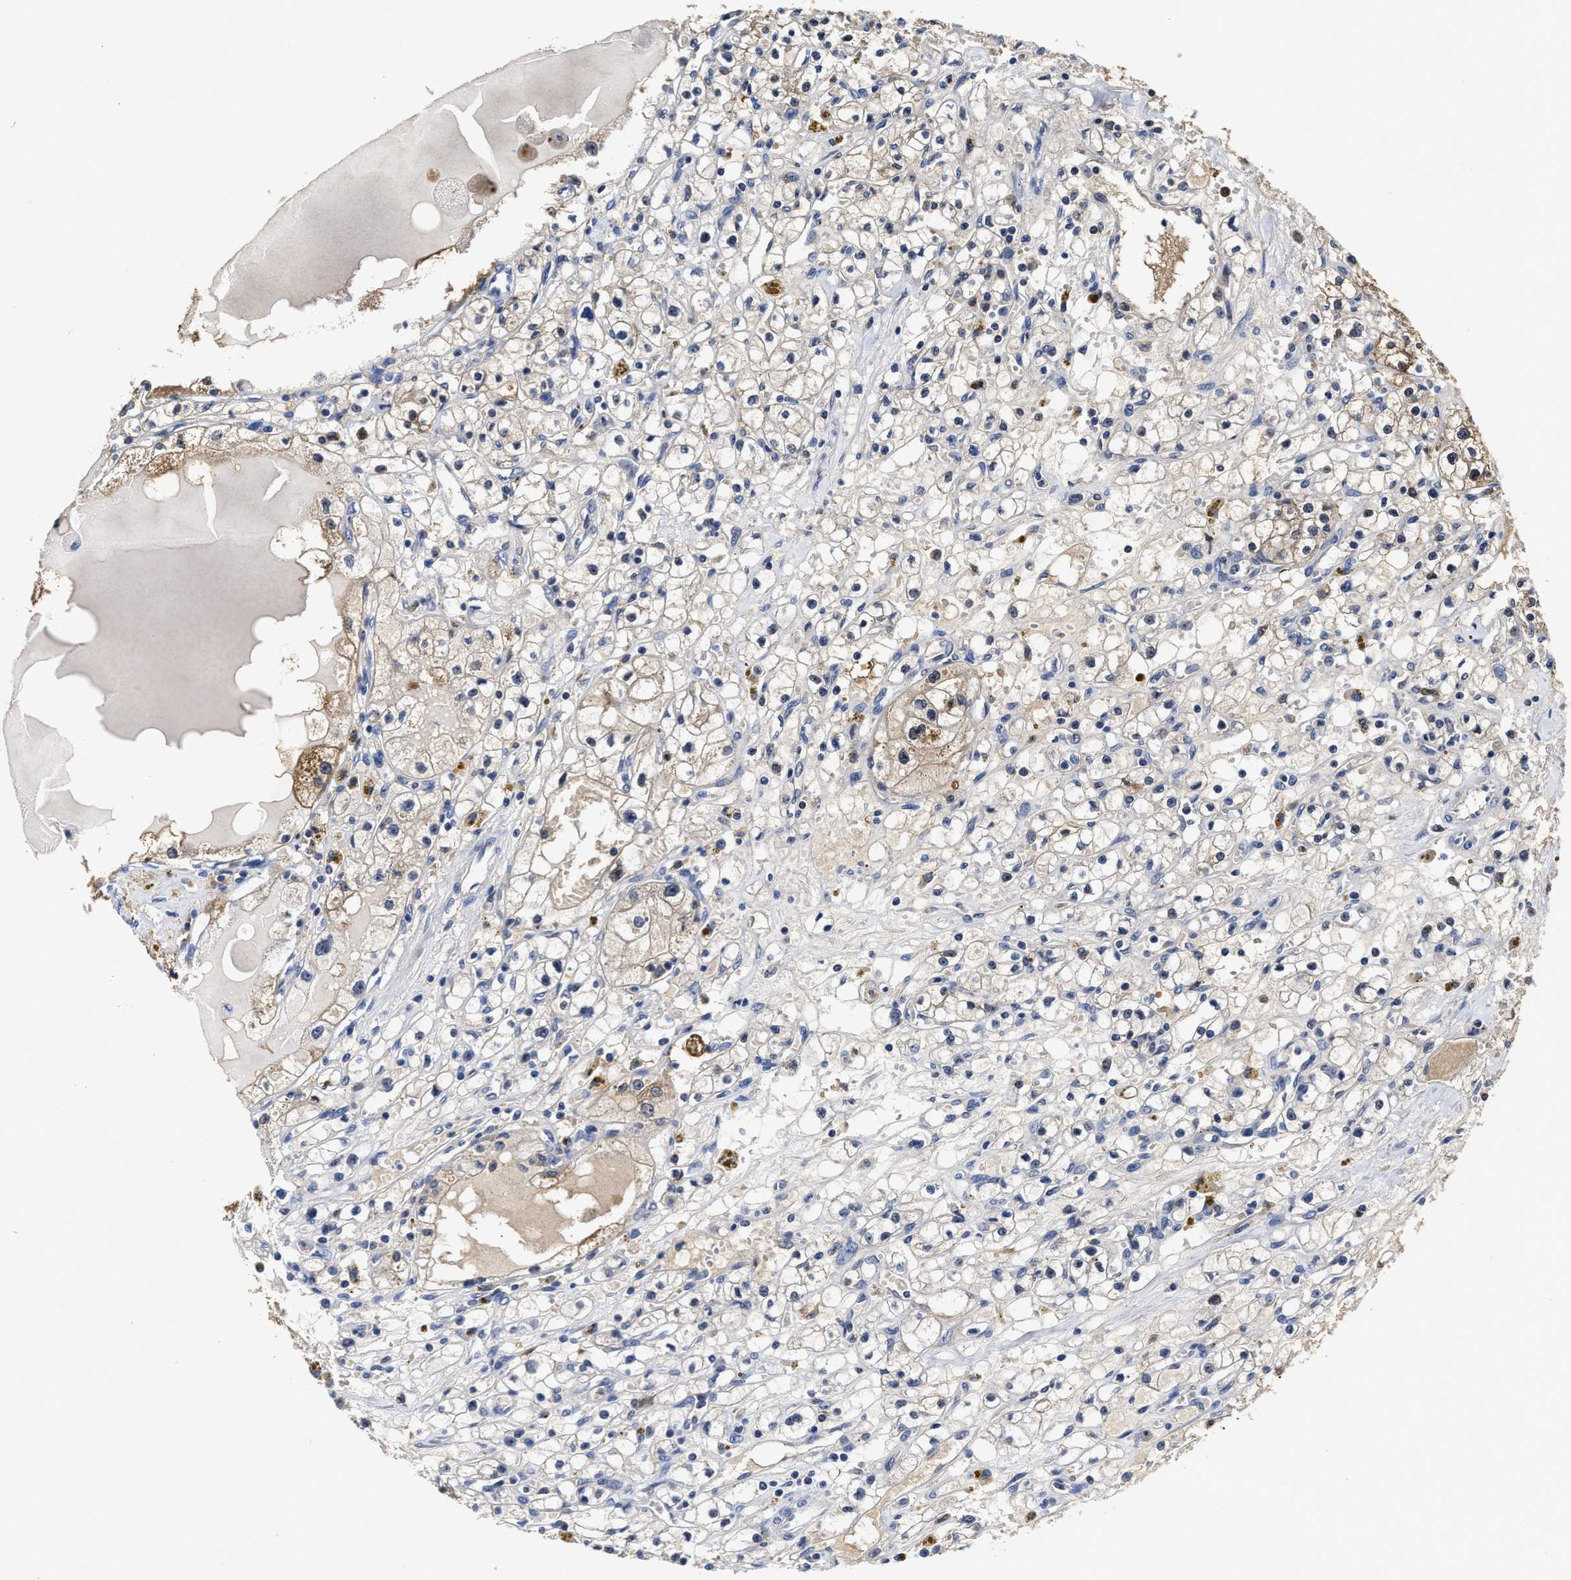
{"staining": {"intensity": "weak", "quantity": "25%-75%", "location": "cytoplasmic/membranous"}, "tissue": "renal cancer", "cell_type": "Tumor cells", "image_type": "cancer", "snomed": [{"axis": "morphology", "description": "Adenocarcinoma, NOS"}, {"axis": "topography", "description": "Kidney"}], "caption": "Human renal adenocarcinoma stained with a protein marker shows weak staining in tumor cells.", "gene": "PRPF4B", "patient": {"sex": "male", "age": 56}}